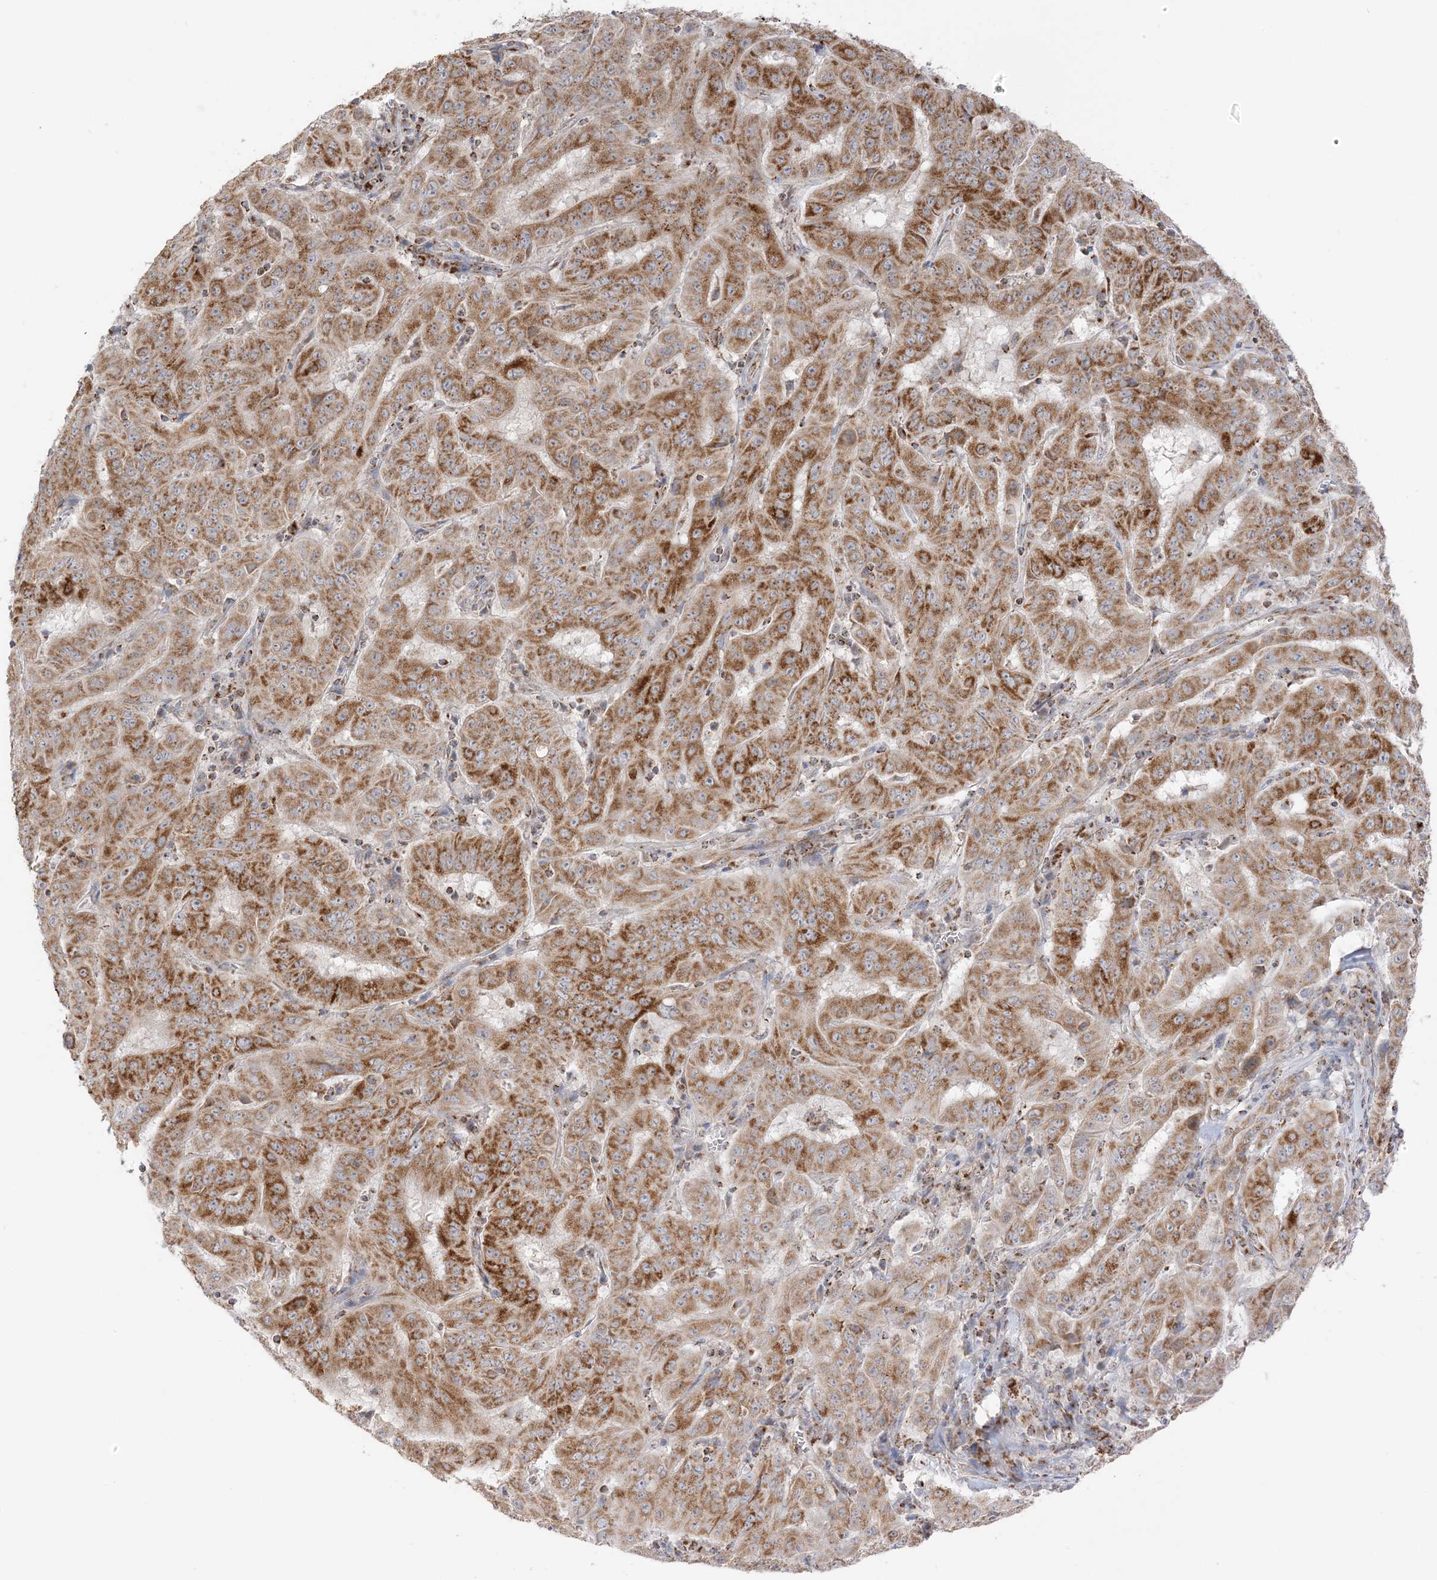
{"staining": {"intensity": "strong", "quantity": ">75%", "location": "cytoplasmic/membranous"}, "tissue": "pancreatic cancer", "cell_type": "Tumor cells", "image_type": "cancer", "snomed": [{"axis": "morphology", "description": "Adenocarcinoma, NOS"}, {"axis": "topography", "description": "Pancreas"}], "caption": "The image reveals staining of pancreatic cancer (adenocarcinoma), revealing strong cytoplasmic/membranous protein staining (brown color) within tumor cells.", "gene": "SLC25A12", "patient": {"sex": "male", "age": 63}}